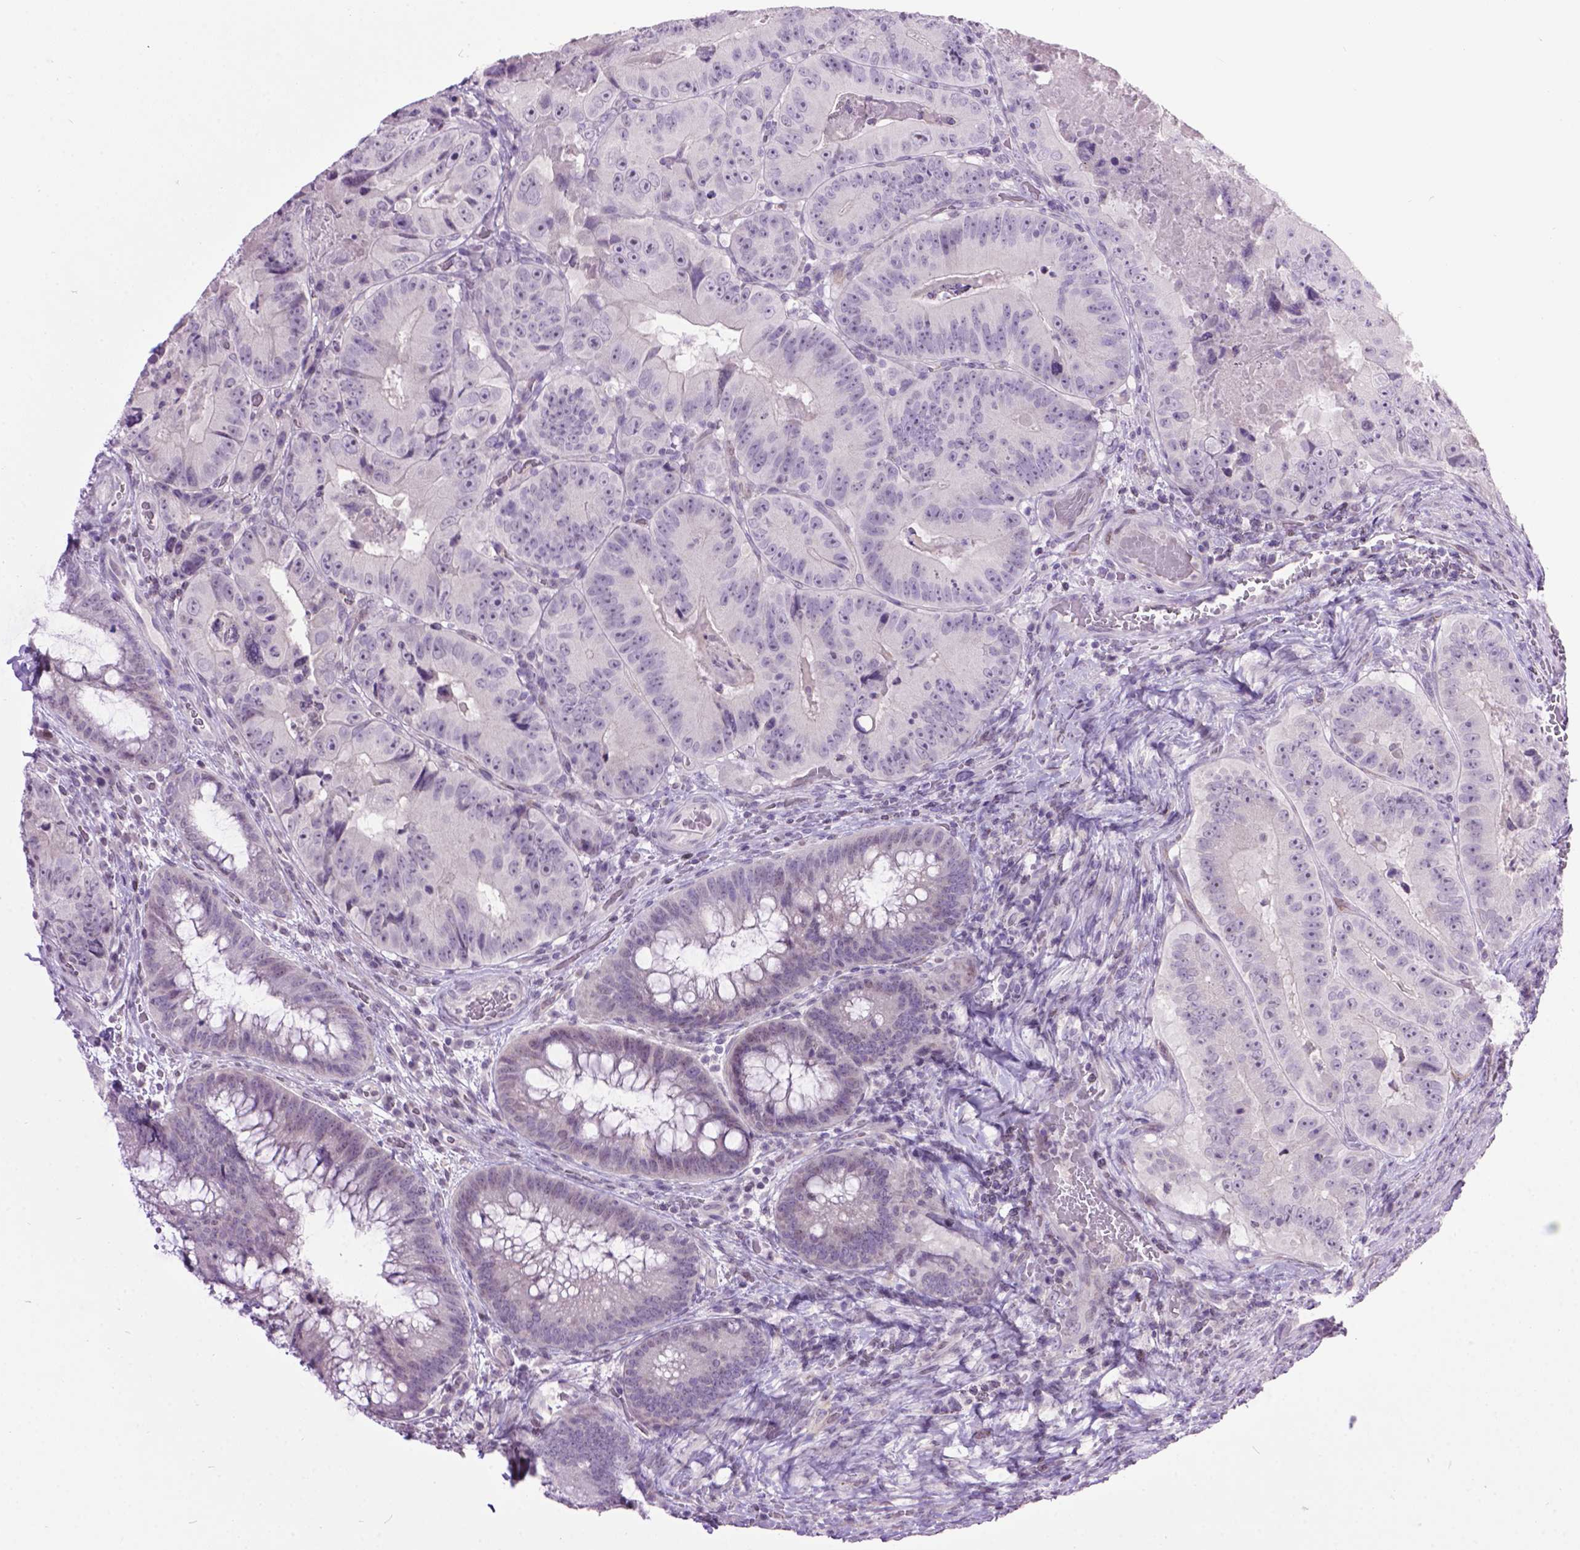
{"staining": {"intensity": "negative", "quantity": "none", "location": "none"}, "tissue": "colorectal cancer", "cell_type": "Tumor cells", "image_type": "cancer", "snomed": [{"axis": "morphology", "description": "Adenocarcinoma, NOS"}, {"axis": "topography", "description": "Colon"}], "caption": "Tumor cells show no significant staining in colorectal cancer.", "gene": "TH", "patient": {"sex": "female", "age": 86}}